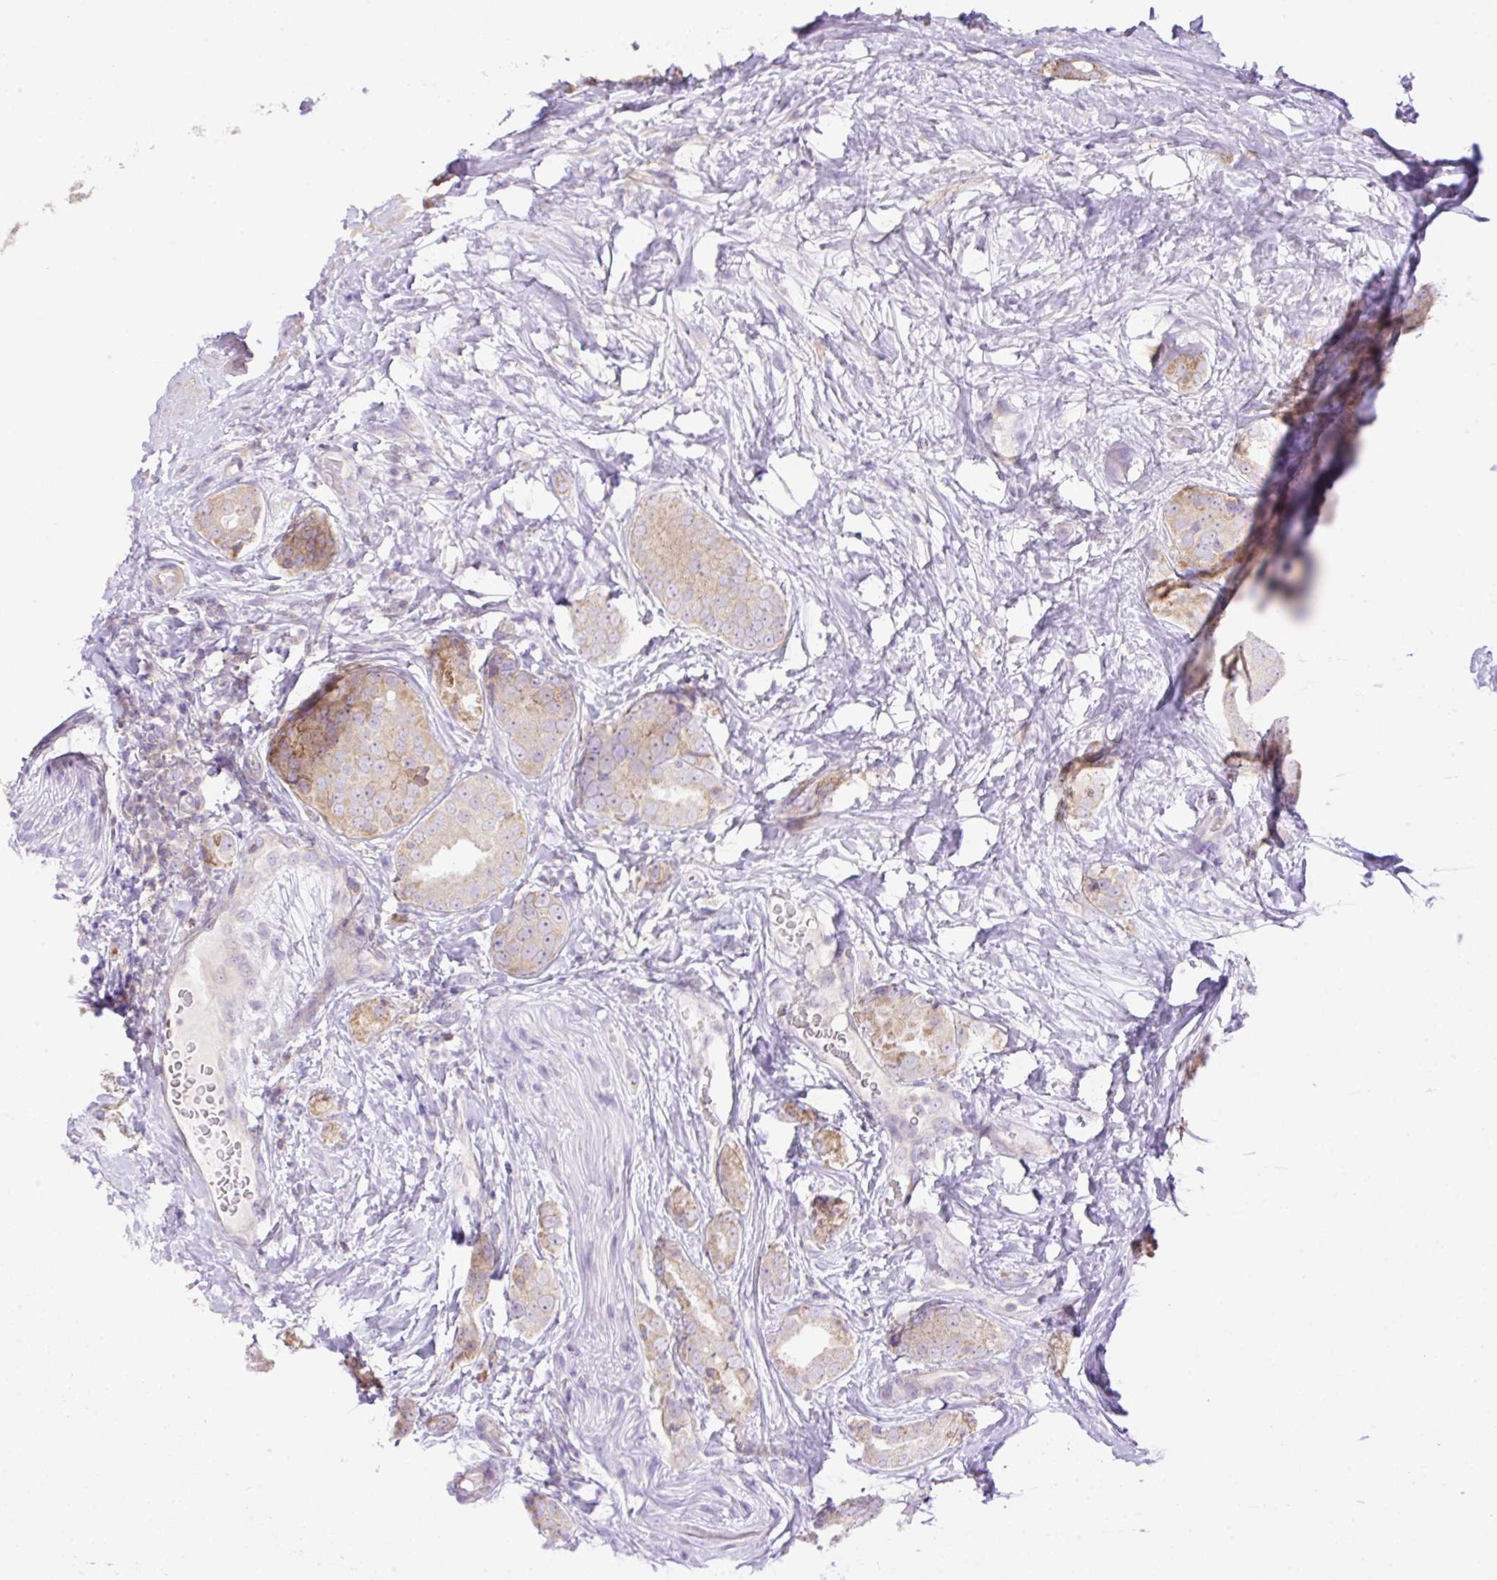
{"staining": {"intensity": "weak", "quantity": "<25%", "location": "cytoplasmic/membranous"}, "tissue": "prostate cancer", "cell_type": "Tumor cells", "image_type": "cancer", "snomed": [{"axis": "morphology", "description": "Adenocarcinoma, High grade"}, {"axis": "topography", "description": "Prostate"}], "caption": "A photomicrograph of prostate high-grade adenocarcinoma stained for a protein demonstrates no brown staining in tumor cells.", "gene": "VPS25", "patient": {"sex": "male", "age": 63}}